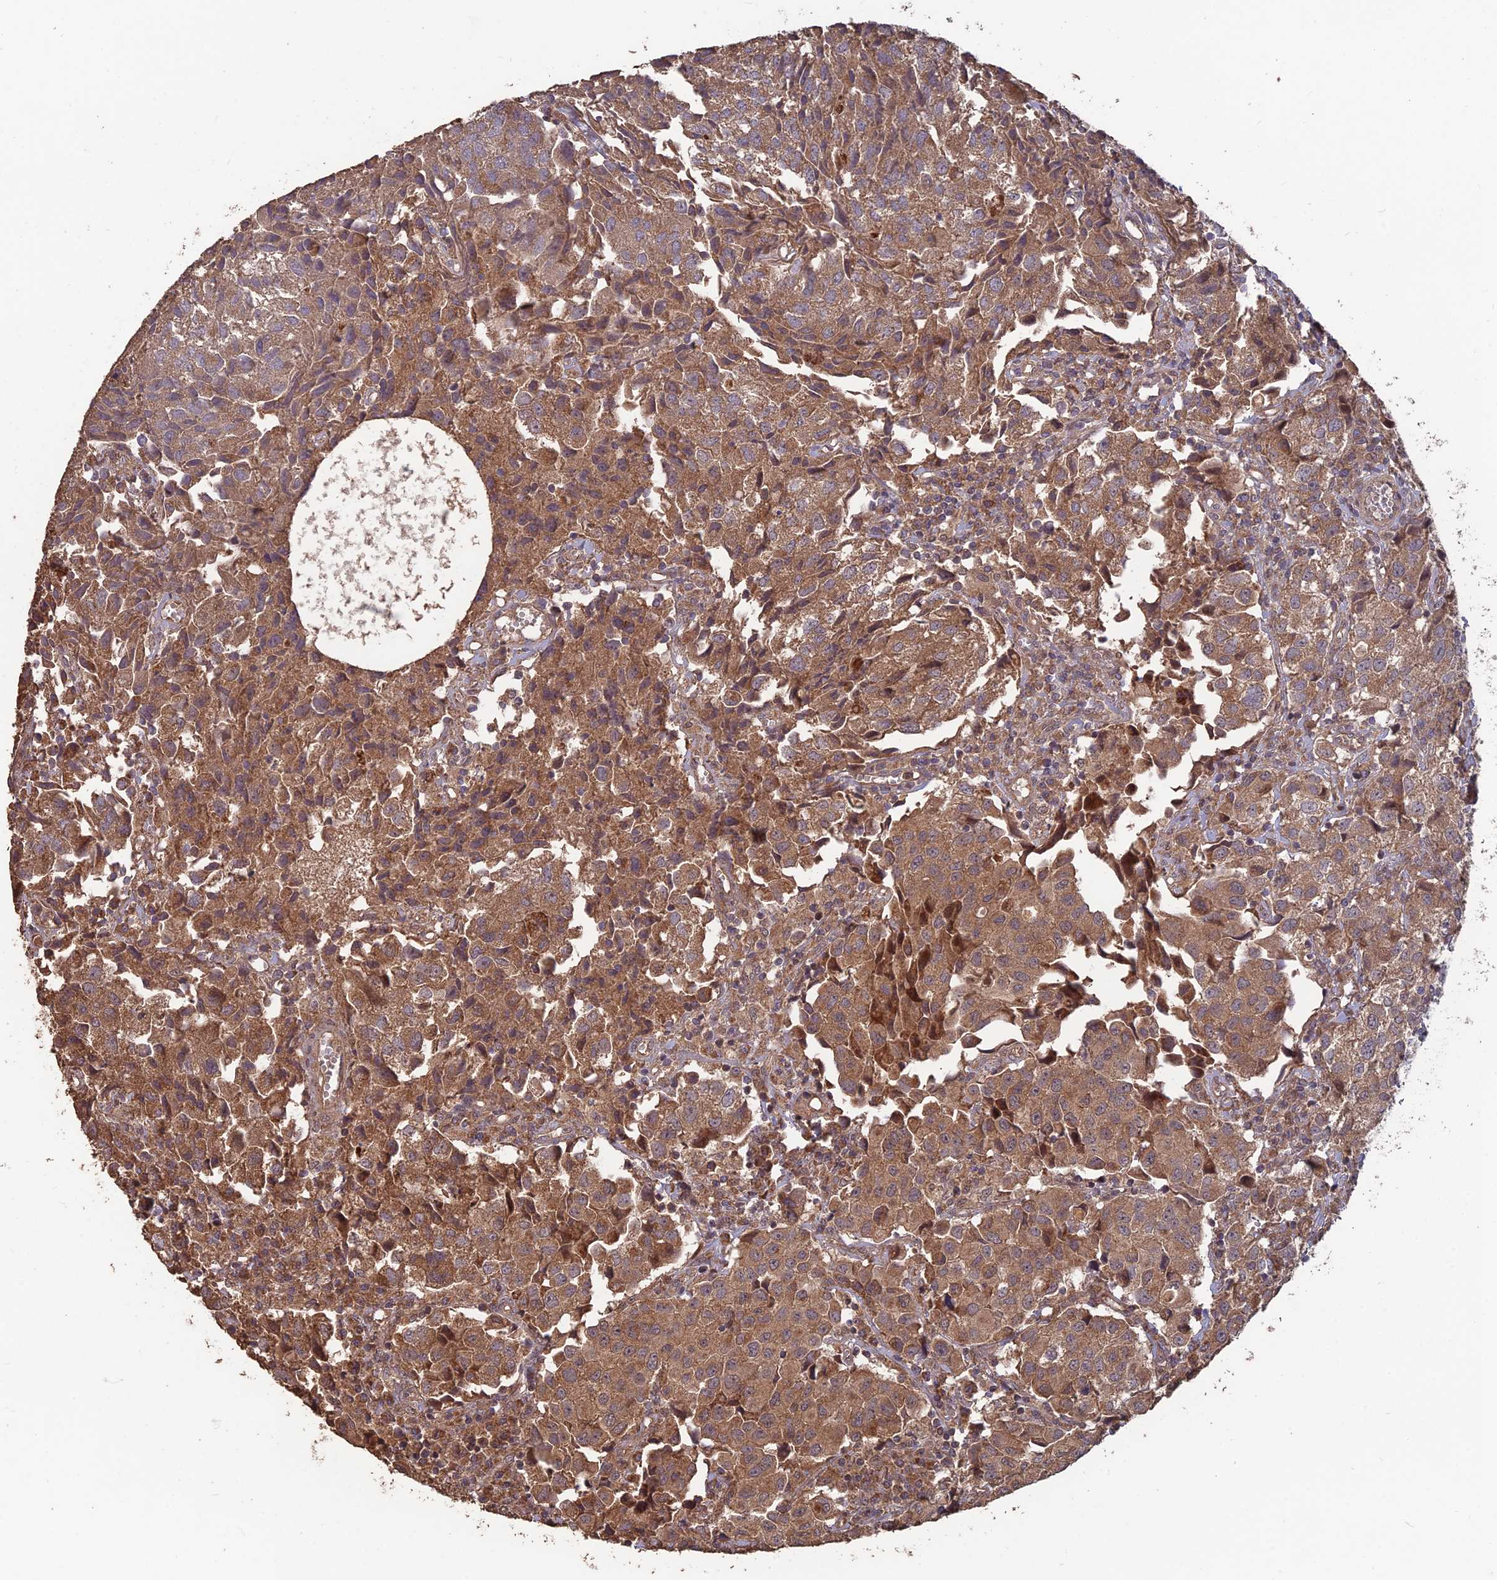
{"staining": {"intensity": "moderate", "quantity": ">75%", "location": "cytoplasmic/membranous"}, "tissue": "urothelial cancer", "cell_type": "Tumor cells", "image_type": "cancer", "snomed": [{"axis": "morphology", "description": "Urothelial carcinoma, High grade"}, {"axis": "topography", "description": "Urinary bladder"}], "caption": "This image displays immunohistochemistry (IHC) staining of human high-grade urothelial carcinoma, with medium moderate cytoplasmic/membranous positivity in about >75% of tumor cells.", "gene": "SHISA5", "patient": {"sex": "female", "age": 75}}